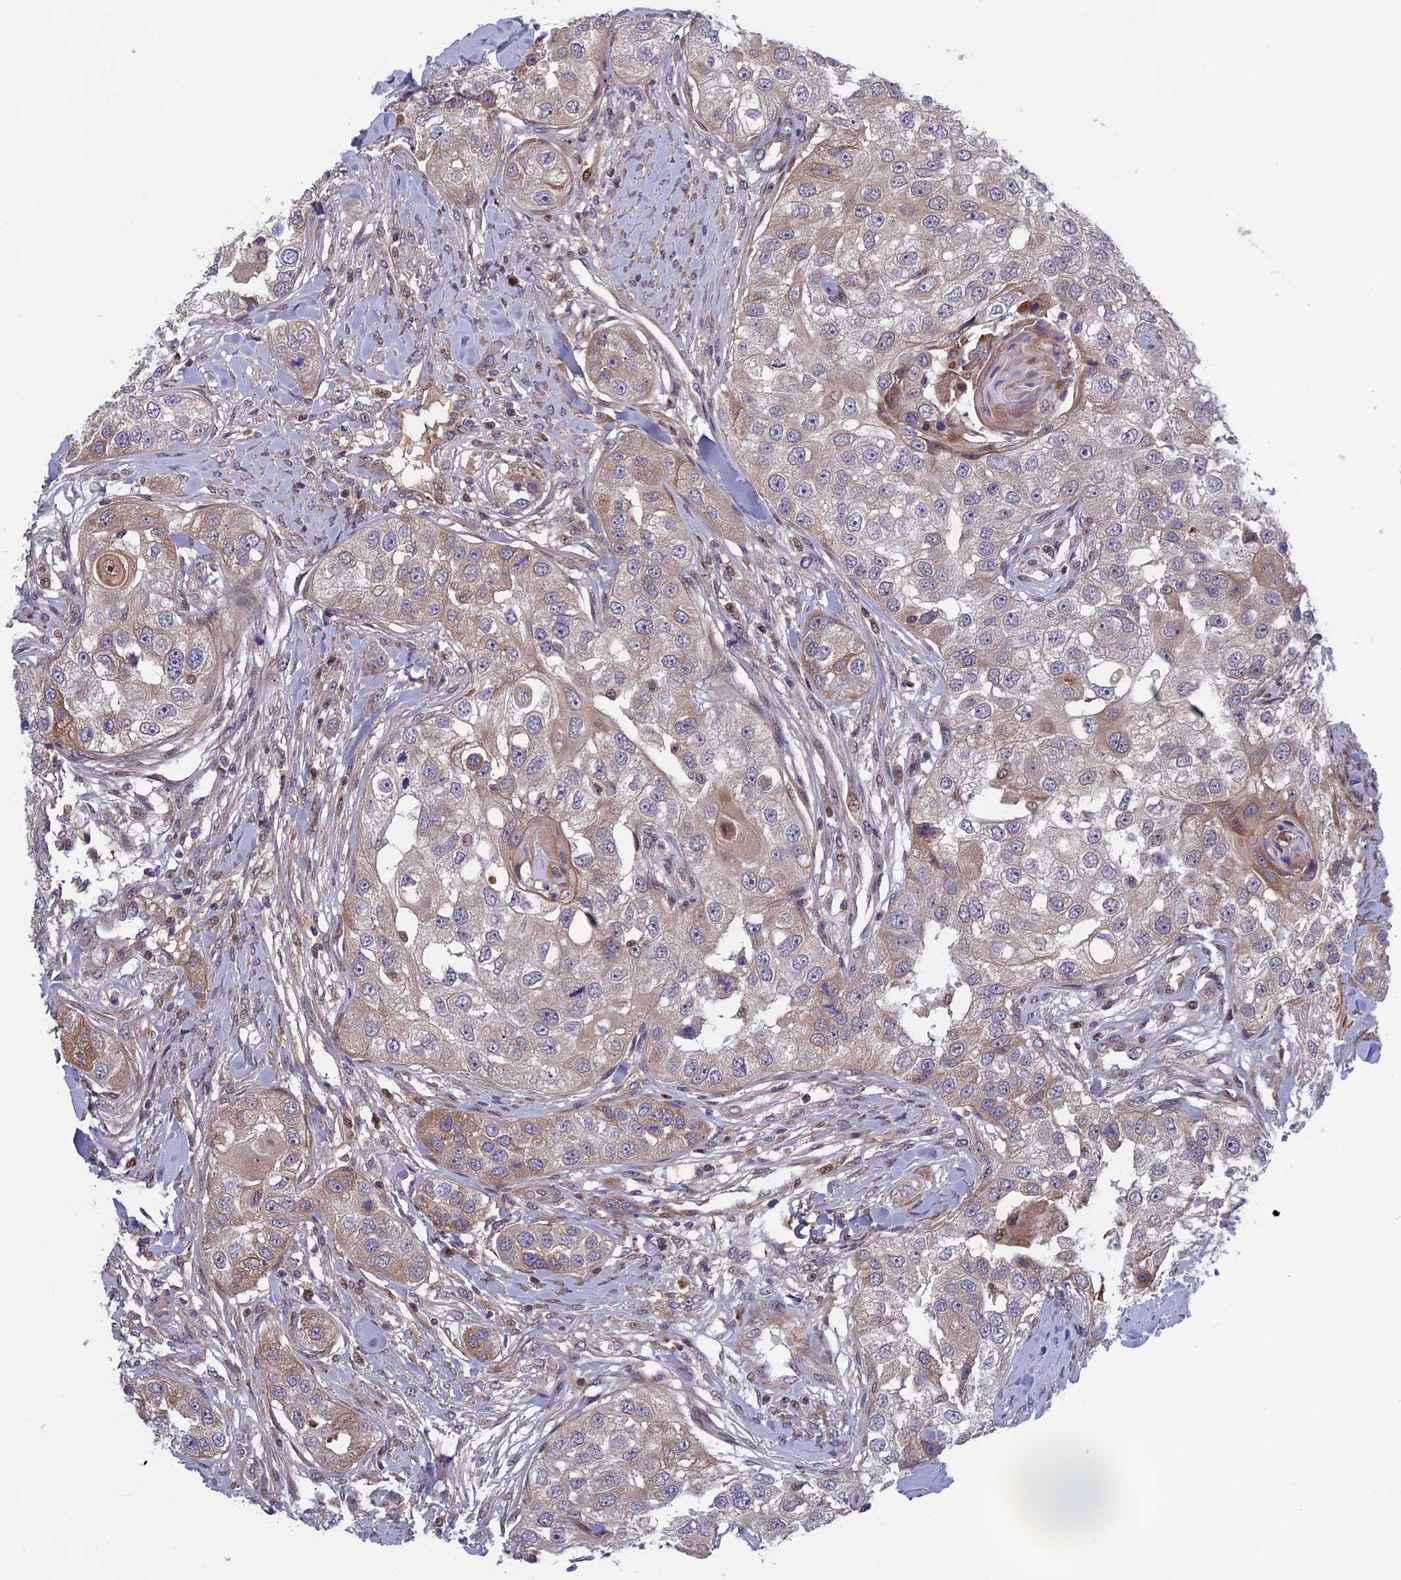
{"staining": {"intensity": "weak", "quantity": "<25%", "location": "cytoplasmic/membranous"}, "tissue": "head and neck cancer", "cell_type": "Tumor cells", "image_type": "cancer", "snomed": [{"axis": "morphology", "description": "Normal tissue, NOS"}, {"axis": "morphology", "description": "Squamous cell carcinoma, NOS"}, {"axis": "topography", "description": "Skeletal muscle"}, {"axis": "topography", "description": "Head-Neck"}], "caption": "Head and neck cancer (squamous cell carcinoma) was stained to show a protein in brown. There is no significant expression in tumor cells.", "gene": "FADS1", "patient": {"sex": "male", "age": 51}}